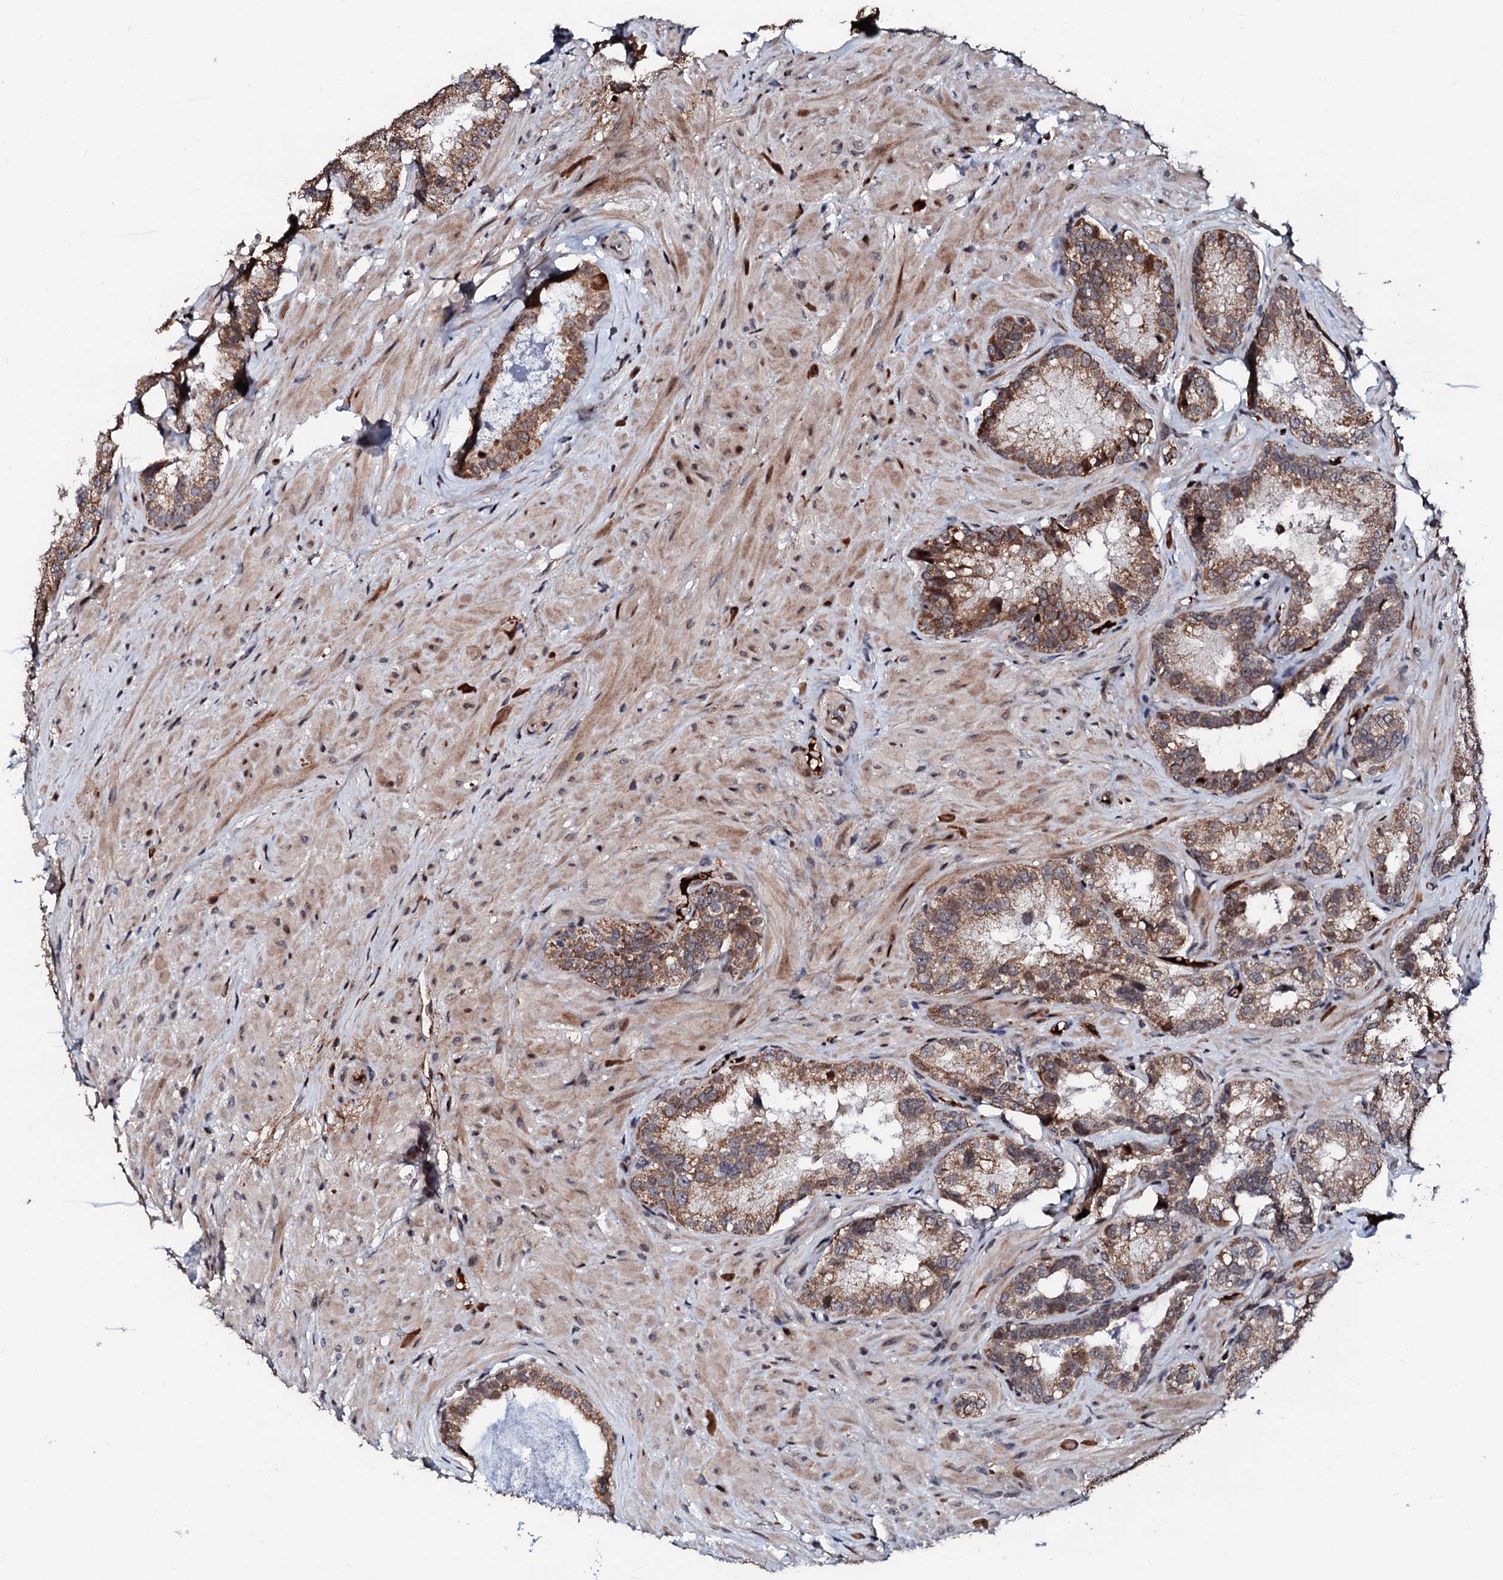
{"staining": {"intensity": "moderate", "quantity": ">75%", "location": "cytoplasmic/membranous,nuclear"}, "tissue": "seminal vesicle", "cell_type": "Glandular cells", "image_type": "normal", "snomed": [{"axis": "morphology", "description": "Normal tissue, NOS"}, {"axis": "topography", "description": "Seminal veicle"}, {"axis": "topography", "description": "Peripheral nerve tissue"}], "caption": "Seminal vesicle stained with a brown dye demonstrates moderate cytoplasmic/membranous,nuclear positive expression in approximately >75% of glandular cells.", "gene": "KIF18A", "patient": {"sex": "male", "age": 67}}